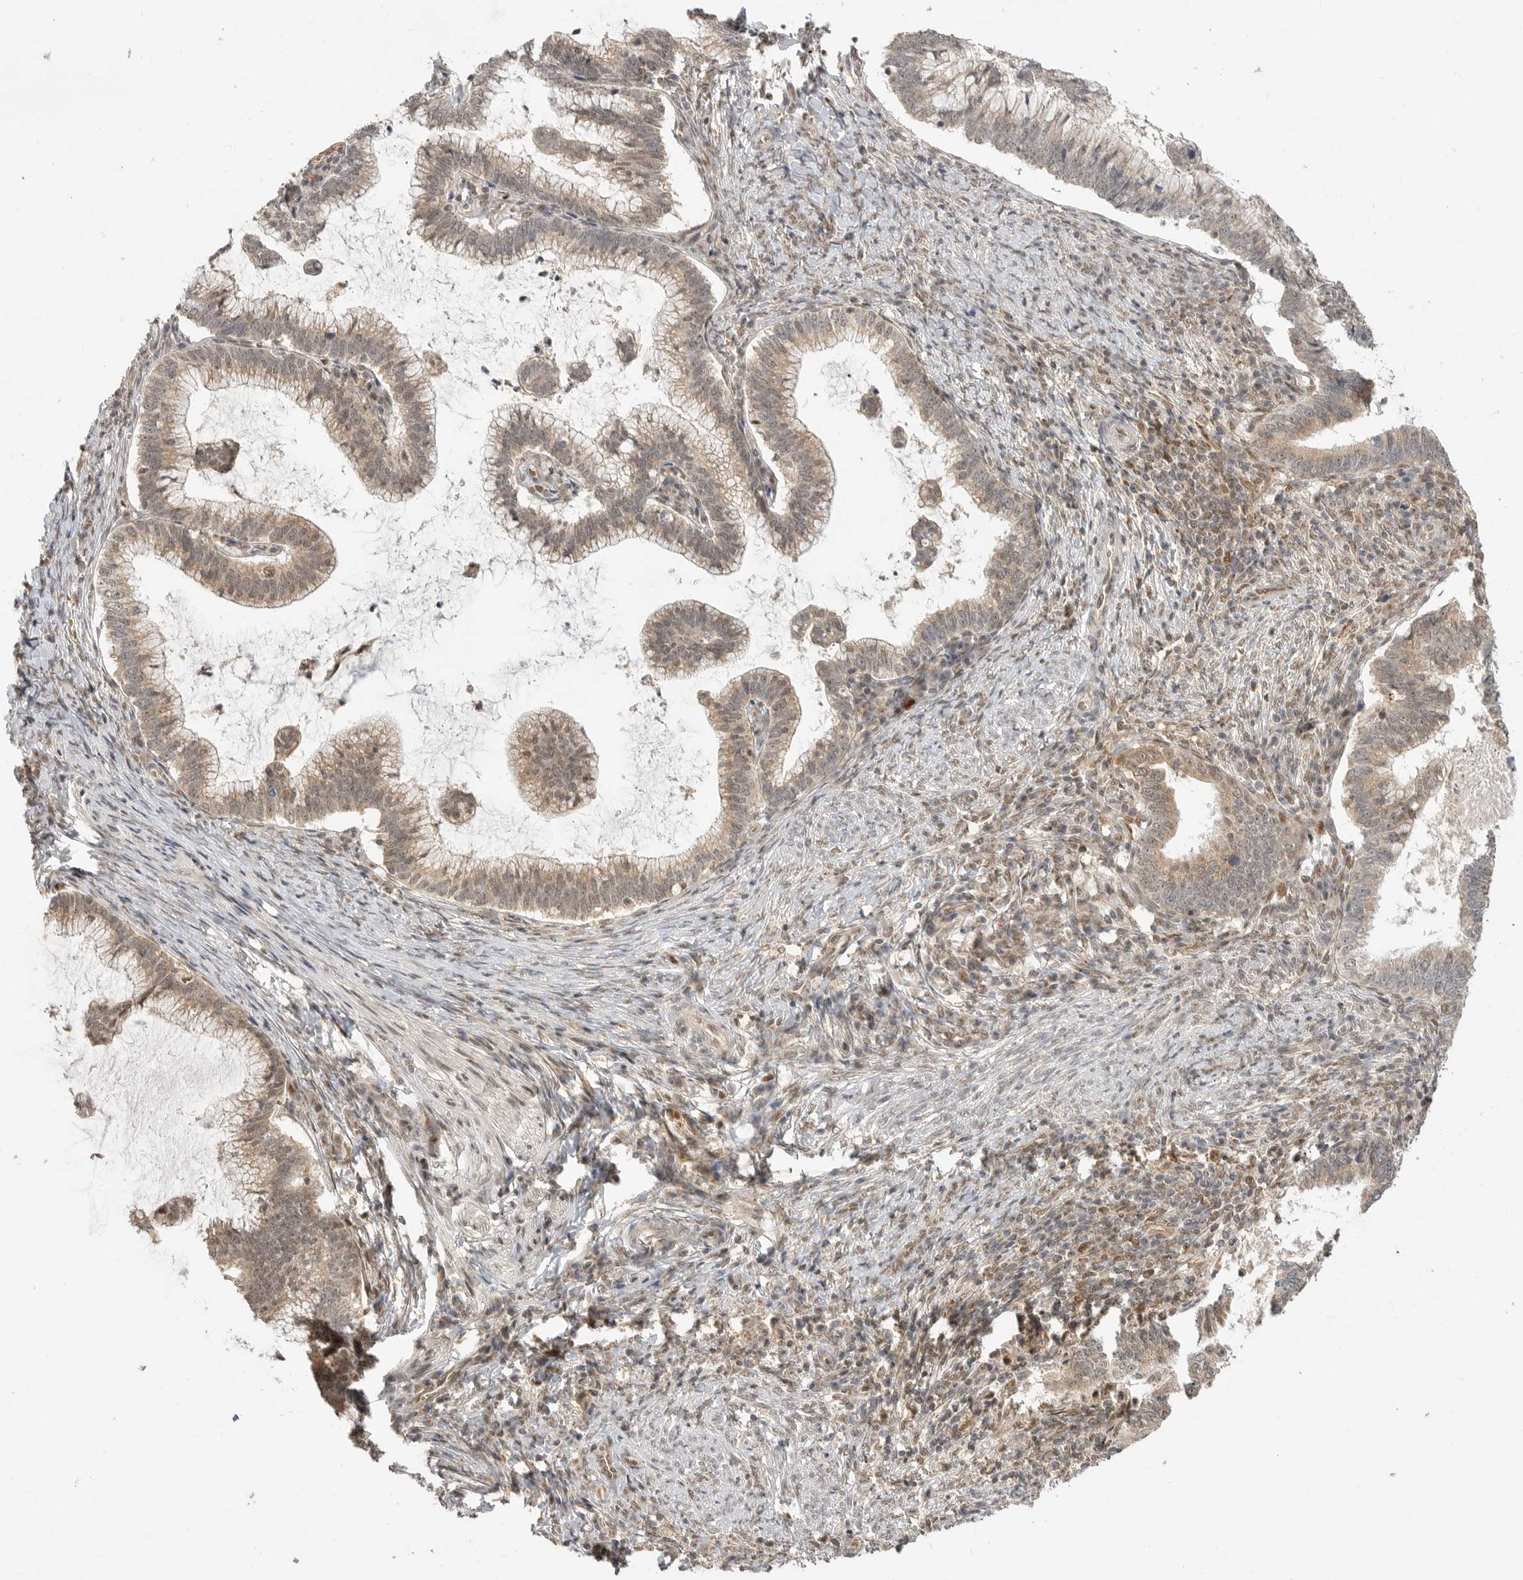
{"staining": {"intensity": "weak", "quantity": ">75%", "location": "cytoplasmic/membranous"}, "tissue": "cervical cancer", "cell_type": "Tumor cells", "image_type": "cancer", "snomed": [{"axis": "morphology", "description": "Adenocarcinoma, NOS"}, {"axis": "topography", "description": "Cervix"}], "caption": "High-power microscopy captured an immunohistochemistry (IHC) micrograph of cervical cancer (adenocarcinoma), revealing weak cytoplasmic/membranous positivity in about >75% of tumor cells.", "gene": "ALKAL1", "patient": {"sex": "female", "age": 36}}